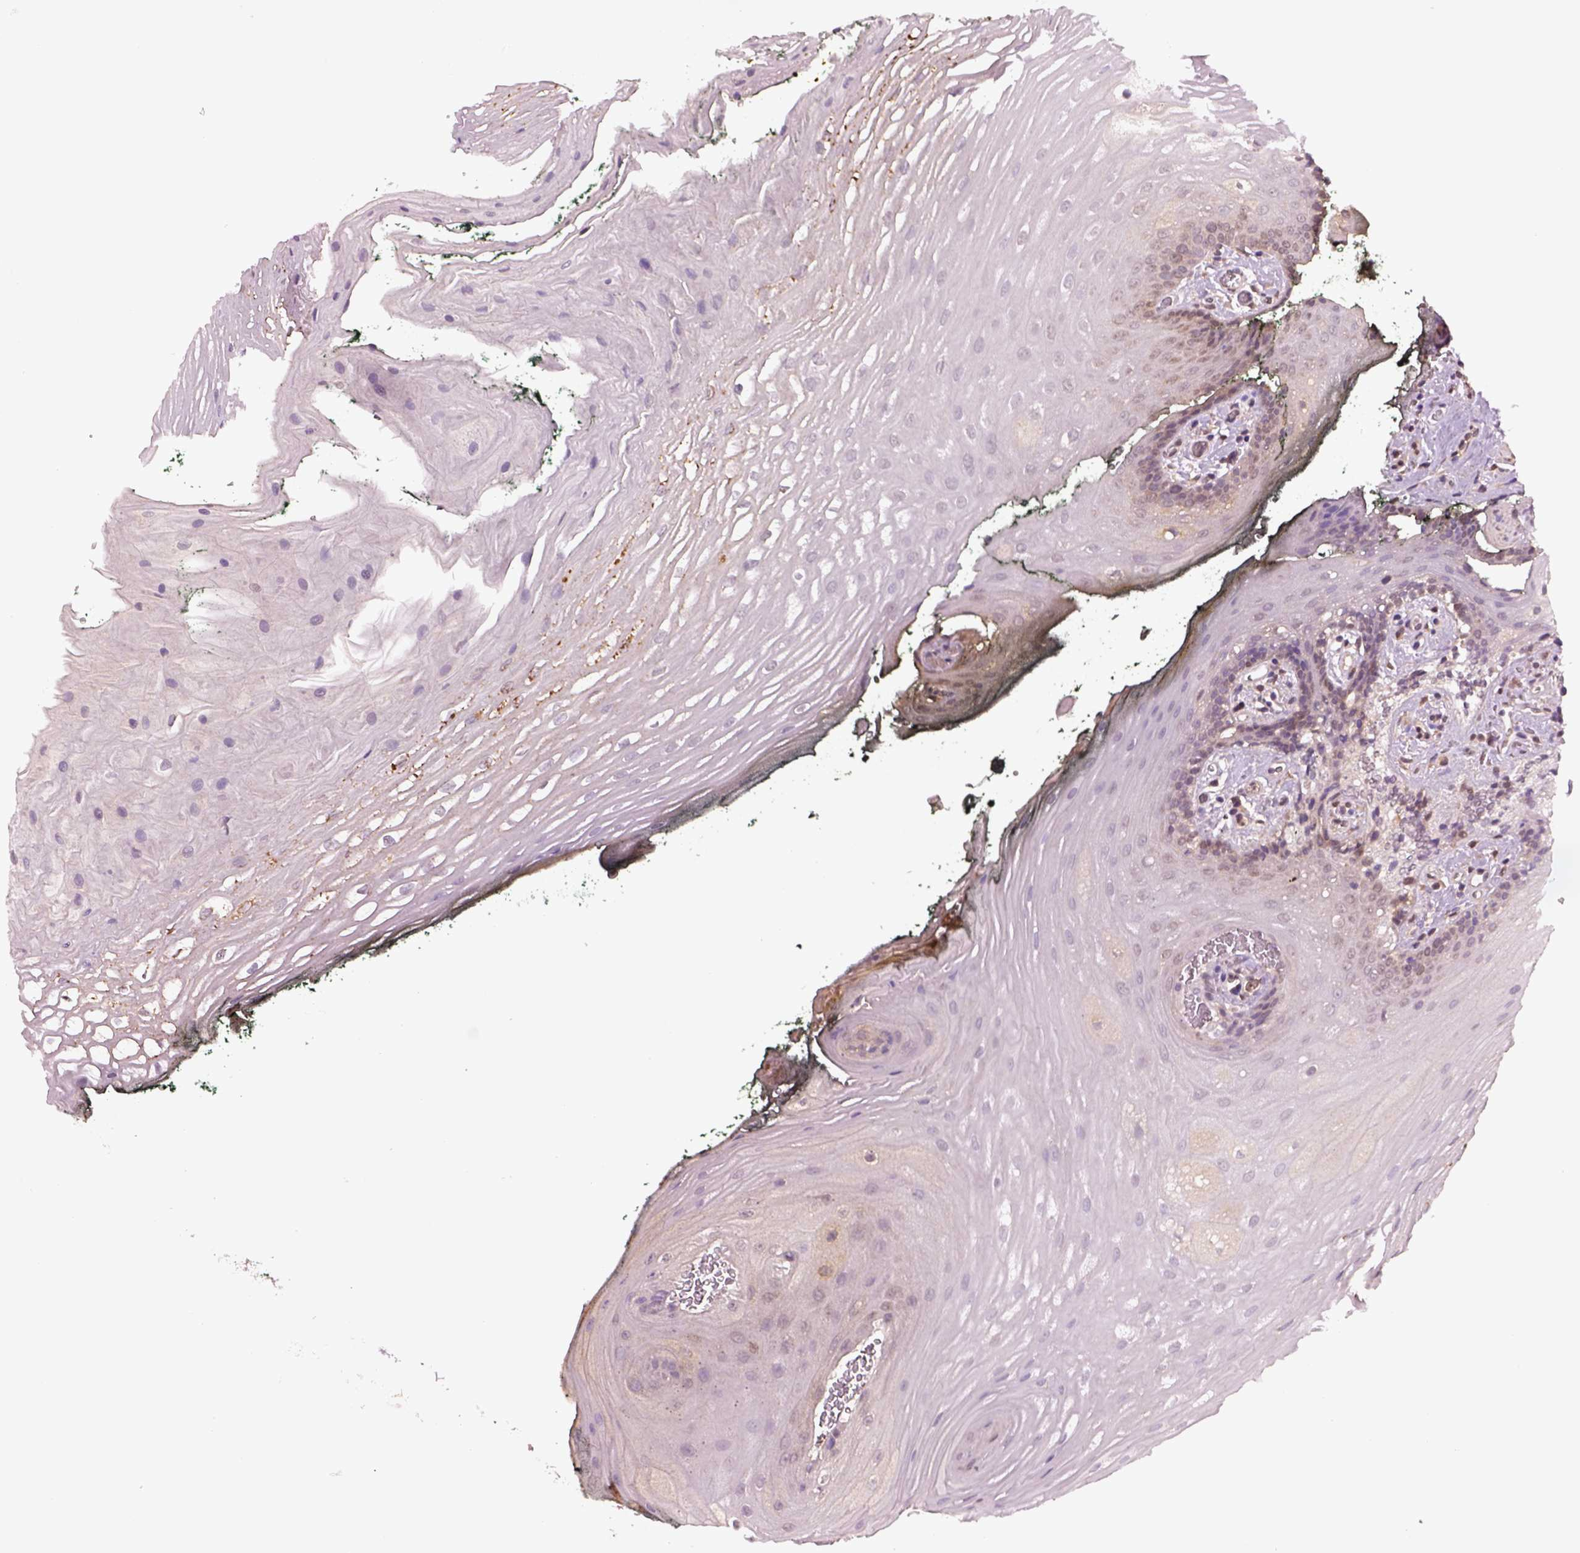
{"staining": {"intensity": "negative", "quantity": "none", "location": "none"}, "tissue": "oral mucosa", "cell_type": "Squamous epithelial cells", "image_type": "normal", "snomed": [{"axis": "morphology", "description": "Normal tissue, NOS"}, {"axis": "topography", "description": "Oral tissue"}, {"axis": "topography", "description": "Head-Neck"}], "caption": "This micrograph is of normal oral mucosa stained with immunohistochemistry (IHC) to label a protein in brown with the nuclei are counter-stained blue. There is no staining in squamous epithelial cells.", "gene": "MDP1", "patient": {"sex": "male", "age": 65}}